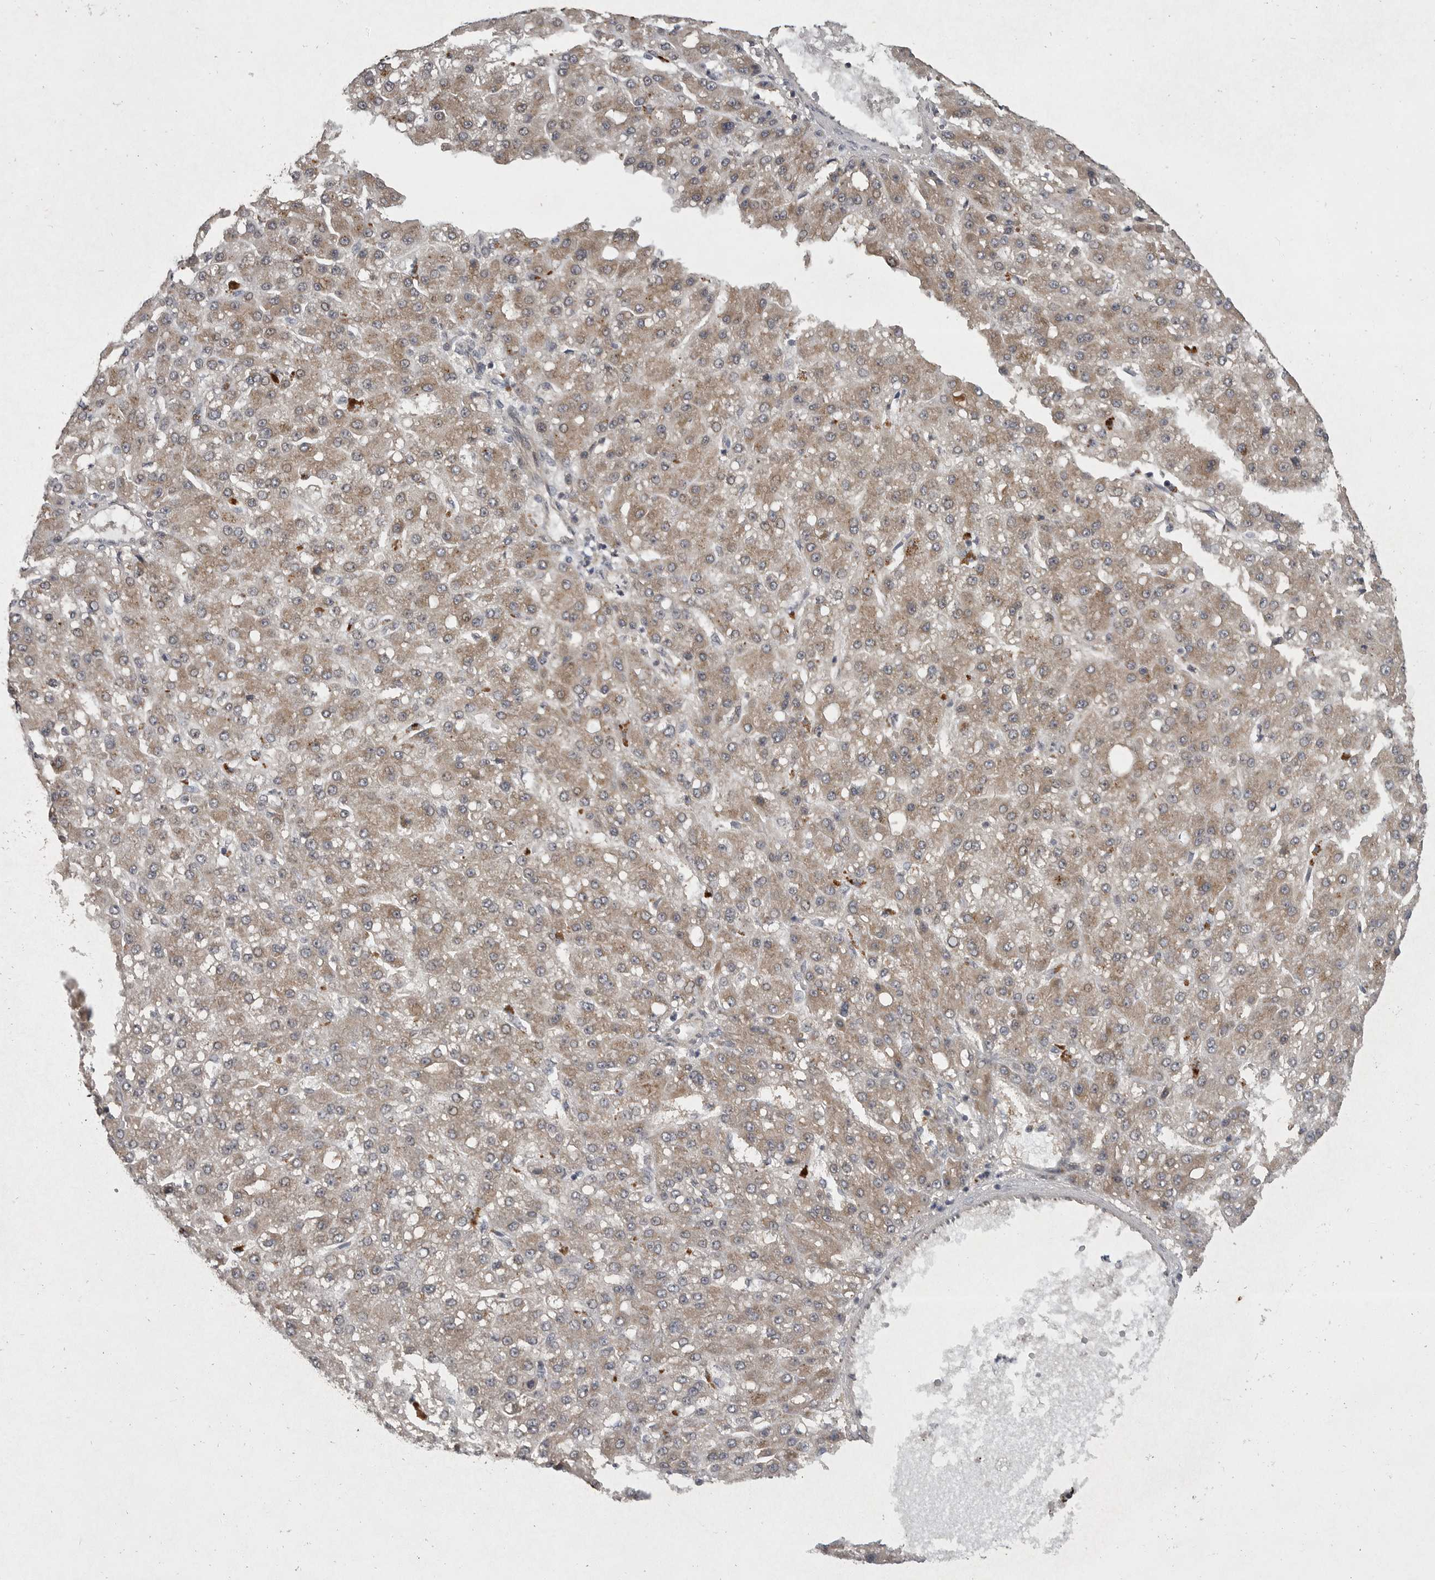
{"staining": {"intensity": "moderate", "quantity": ">75%", "location": "cytoplasmic/membranous"}, "tissue": "liver cancer", "cell_type": "Tumor cells", "image_type": "cancer", "snomed": [{"axis": "morphology", "description": "Carcinoma, Hepatocellular, NOS"}, {"axis": "topography", "description": "Liver"}], "caption": "Protein expression analysis of human liver cancer reveals moderate cytoplasmic/membranous positivity in about >75% of tumor cells.", "gene": "PHF13", "patient": {"sex": "male", "age": 67}}